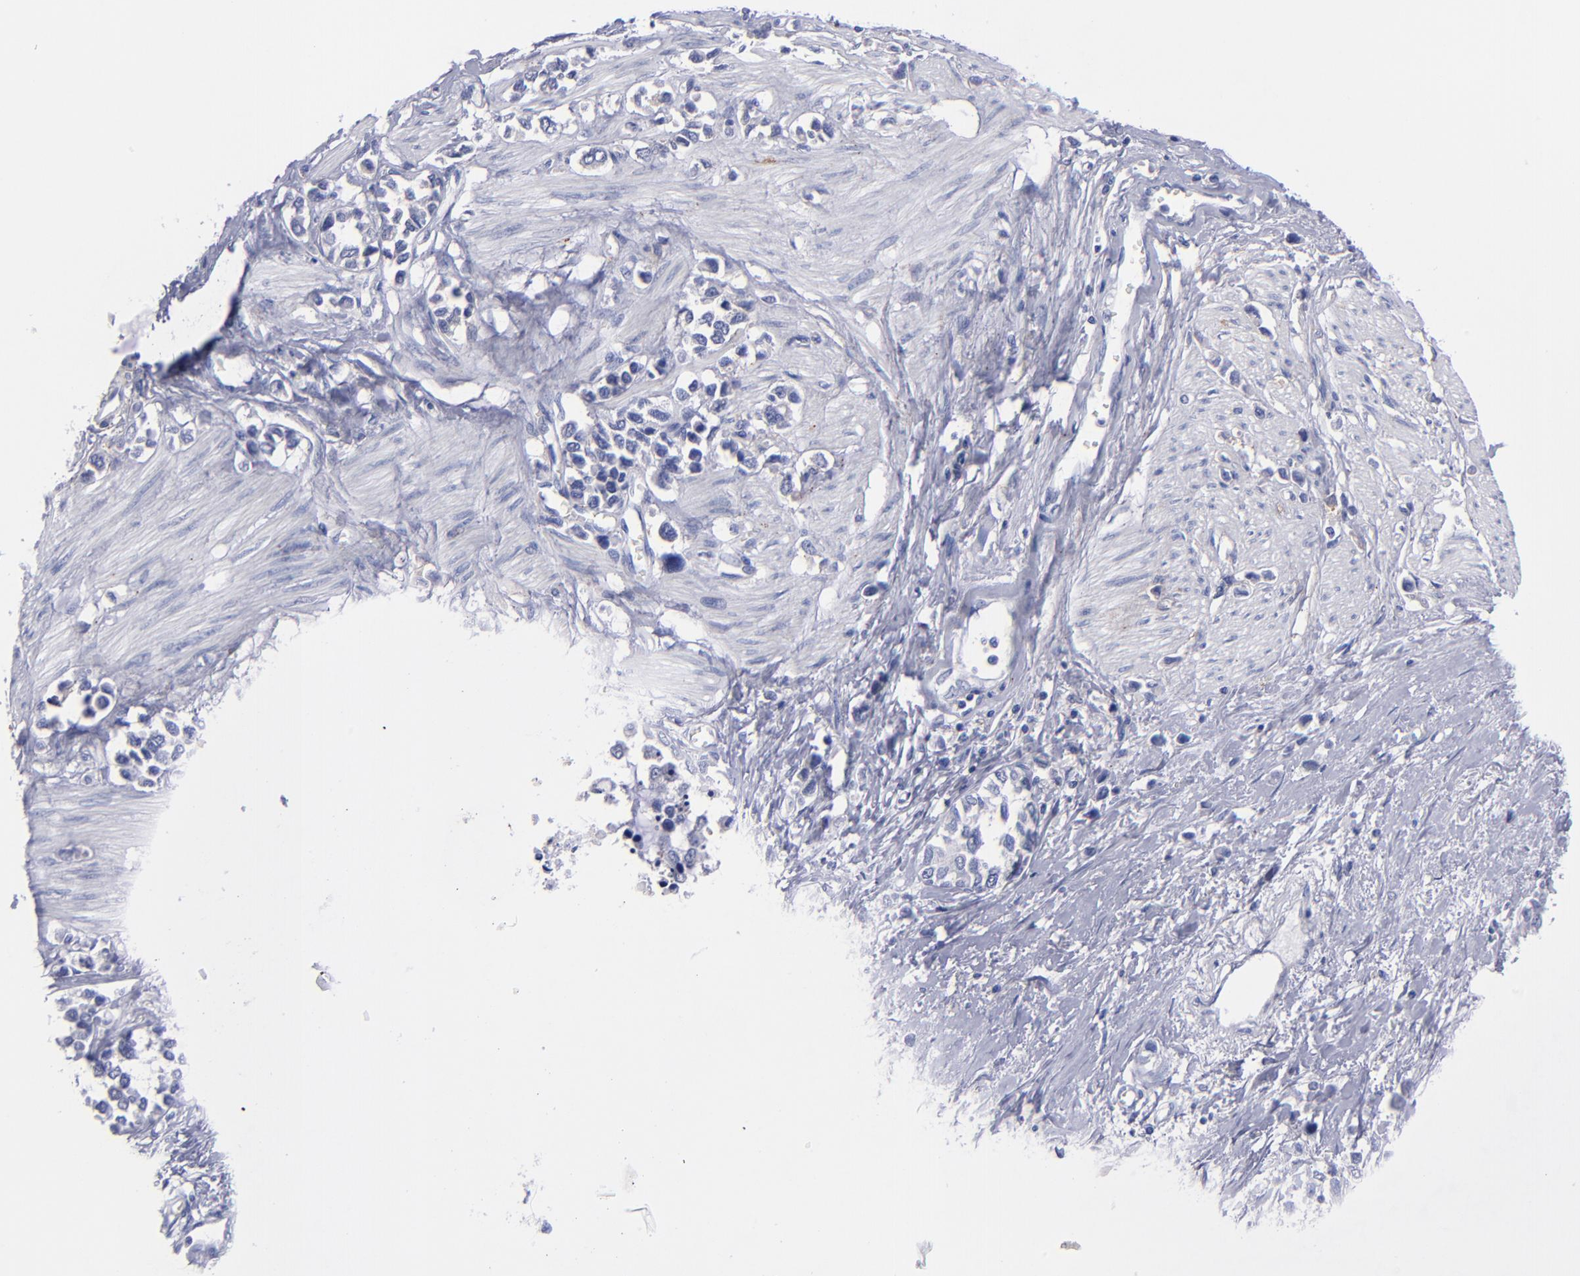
{"staining": {"intensity": "weak", "quantity": "<25%", "location": "cytoplasmic/membranous"}, "tissue": "stomach cancer", "cell_type": "Tumor cells", "image_type": "cancer", "snomed": [{"axis": "morphology", "description": "Adenocarcinoma, NOS"}, {"axis": "topography", "description": "Stomach, upper"}], "caption": "This is a image of immunohistochemistry (IHC) staining of adenocarcinoma (stomach), which shows no positivity in tumor cells.", "gene": "MFGE8", "patient": {"sex": "male", "age": 76}}